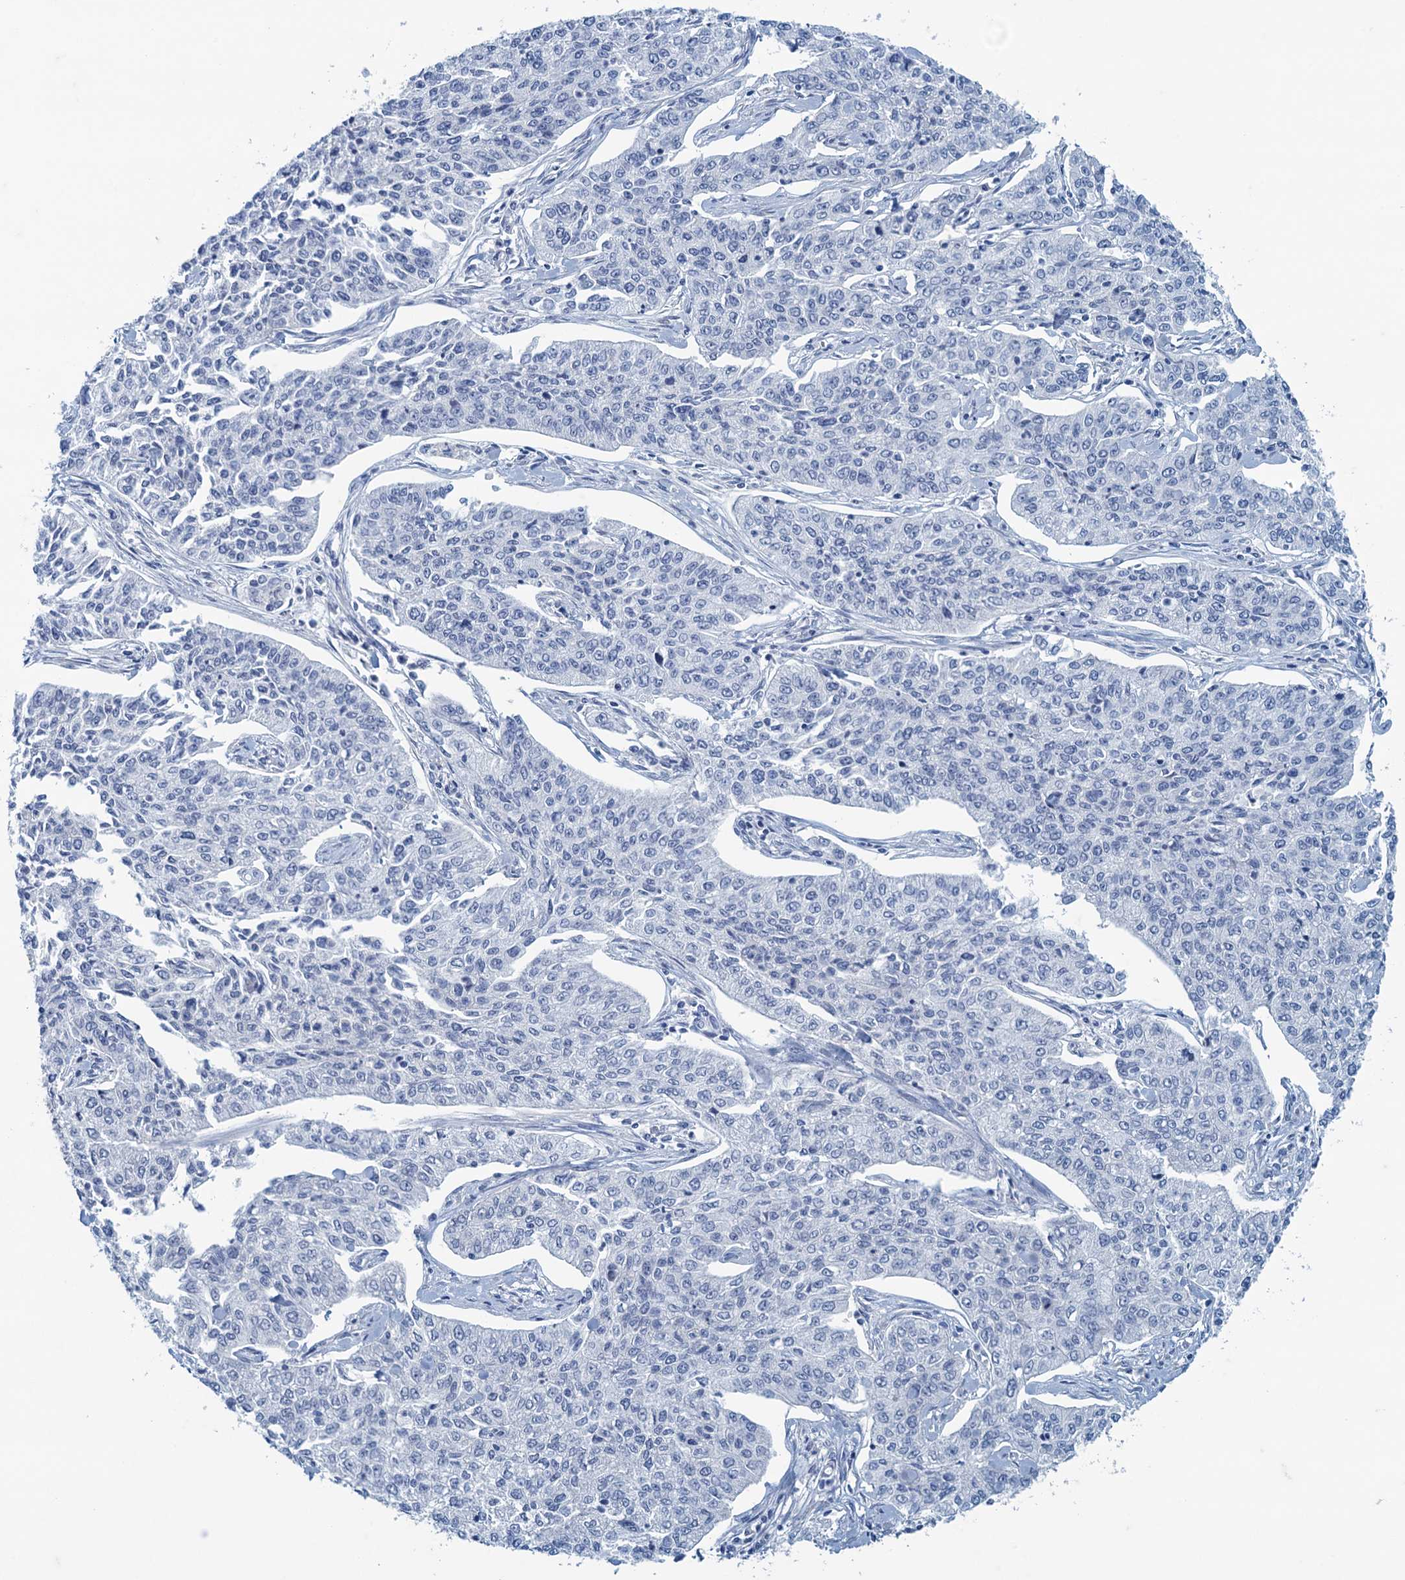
{"staining": {"intensity": "negative", "quantity": "none", "location": "none"}, "tissue": "cervical cancer", "cell_type": "Tumor cells", "image_type": "cancer", "snomed": [{"axis": "morphology", "description": "Squamous cell carcinoma, NOS"}, {"axis": "topography", "description": "Cervix"}], "caption": "Immunohistochemistry micrograph of human cervical squamous cell carcinoma stained for a protein (brown), which exhibits no expression in tumor cells.", "gene": "MAP1LC3A", "patient": {"sex": "female", "age": 35}}